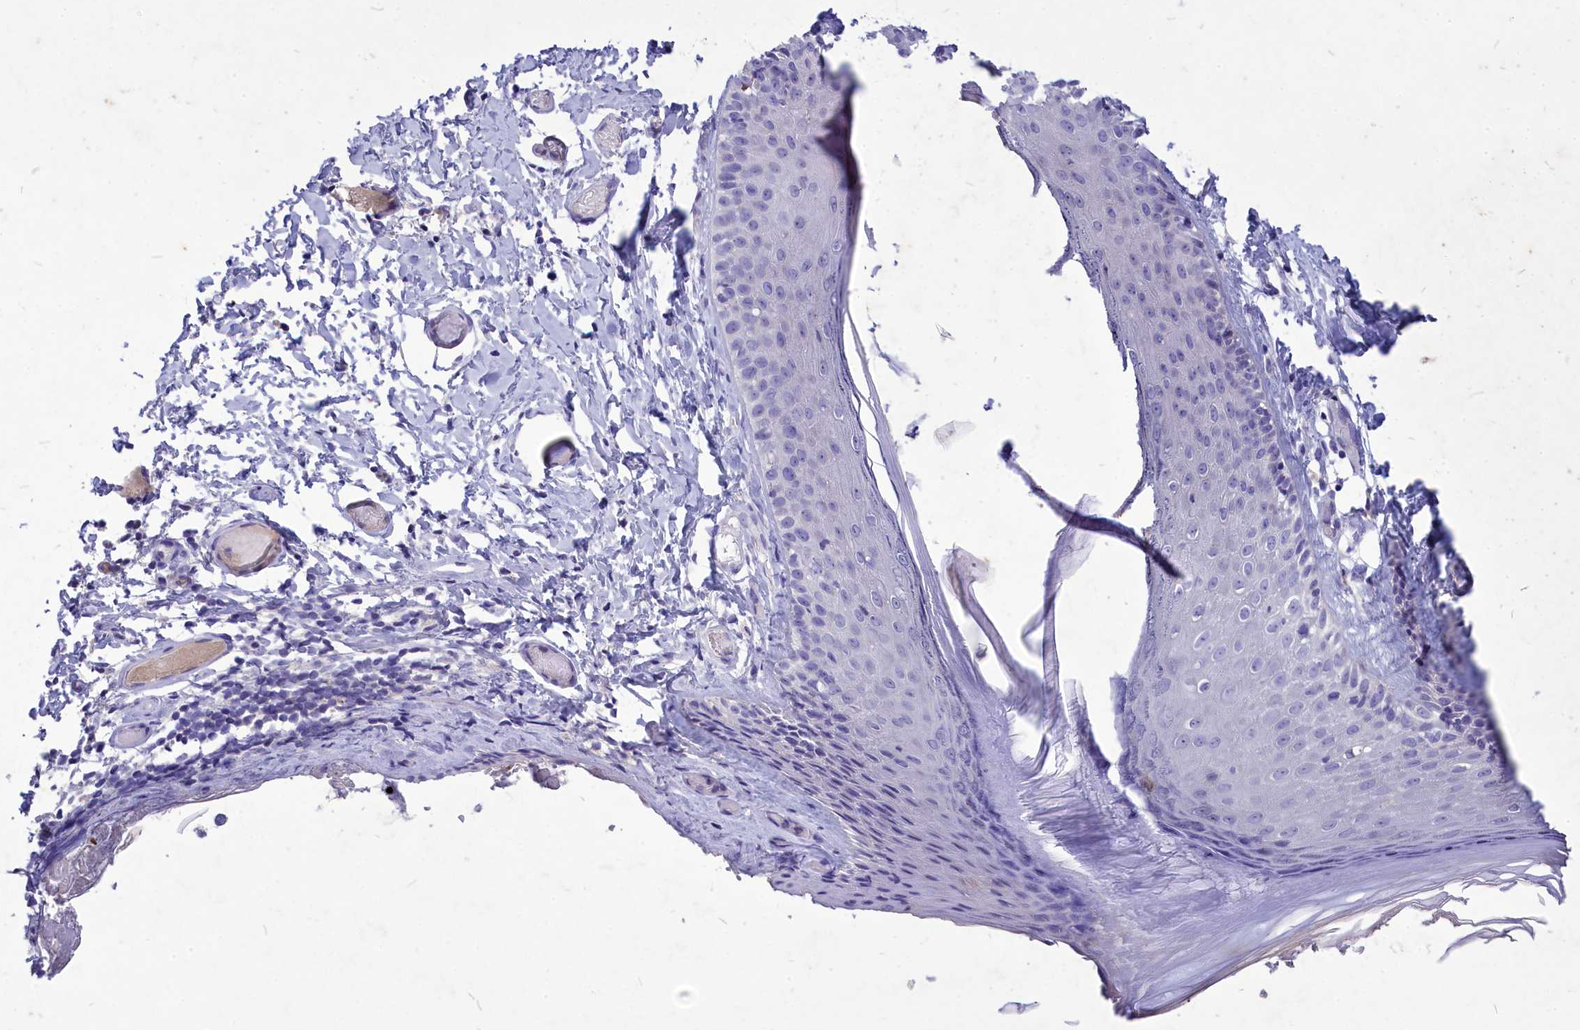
{"staining": {"intensity": "moderate", "quantity": "<25%", "location": "cytoplasmic/membranous"}, "tissue": "skin", "cell_type": "Epidermal cells", "image_type": "normal", "snomed": [{"axis": "morphology", "description": "Normal tissue, NOS"}, {"axis": "topography", "description": "Adipose tissue"}, {"axis": "topography", "description": "Vascular tissue"}, {"axis": "topography", "description": "Vulva"}, {"axis": "topography", "description": "Peripheral nerve tissue"}], "caption": "Human skin stained for a protein (brown) shows moderate cytoplasmic/membranous positive positivity in about <25% of epidermal cells.", "gene": "DEFB119", "patient": {"sex": "female", "age": 86}}